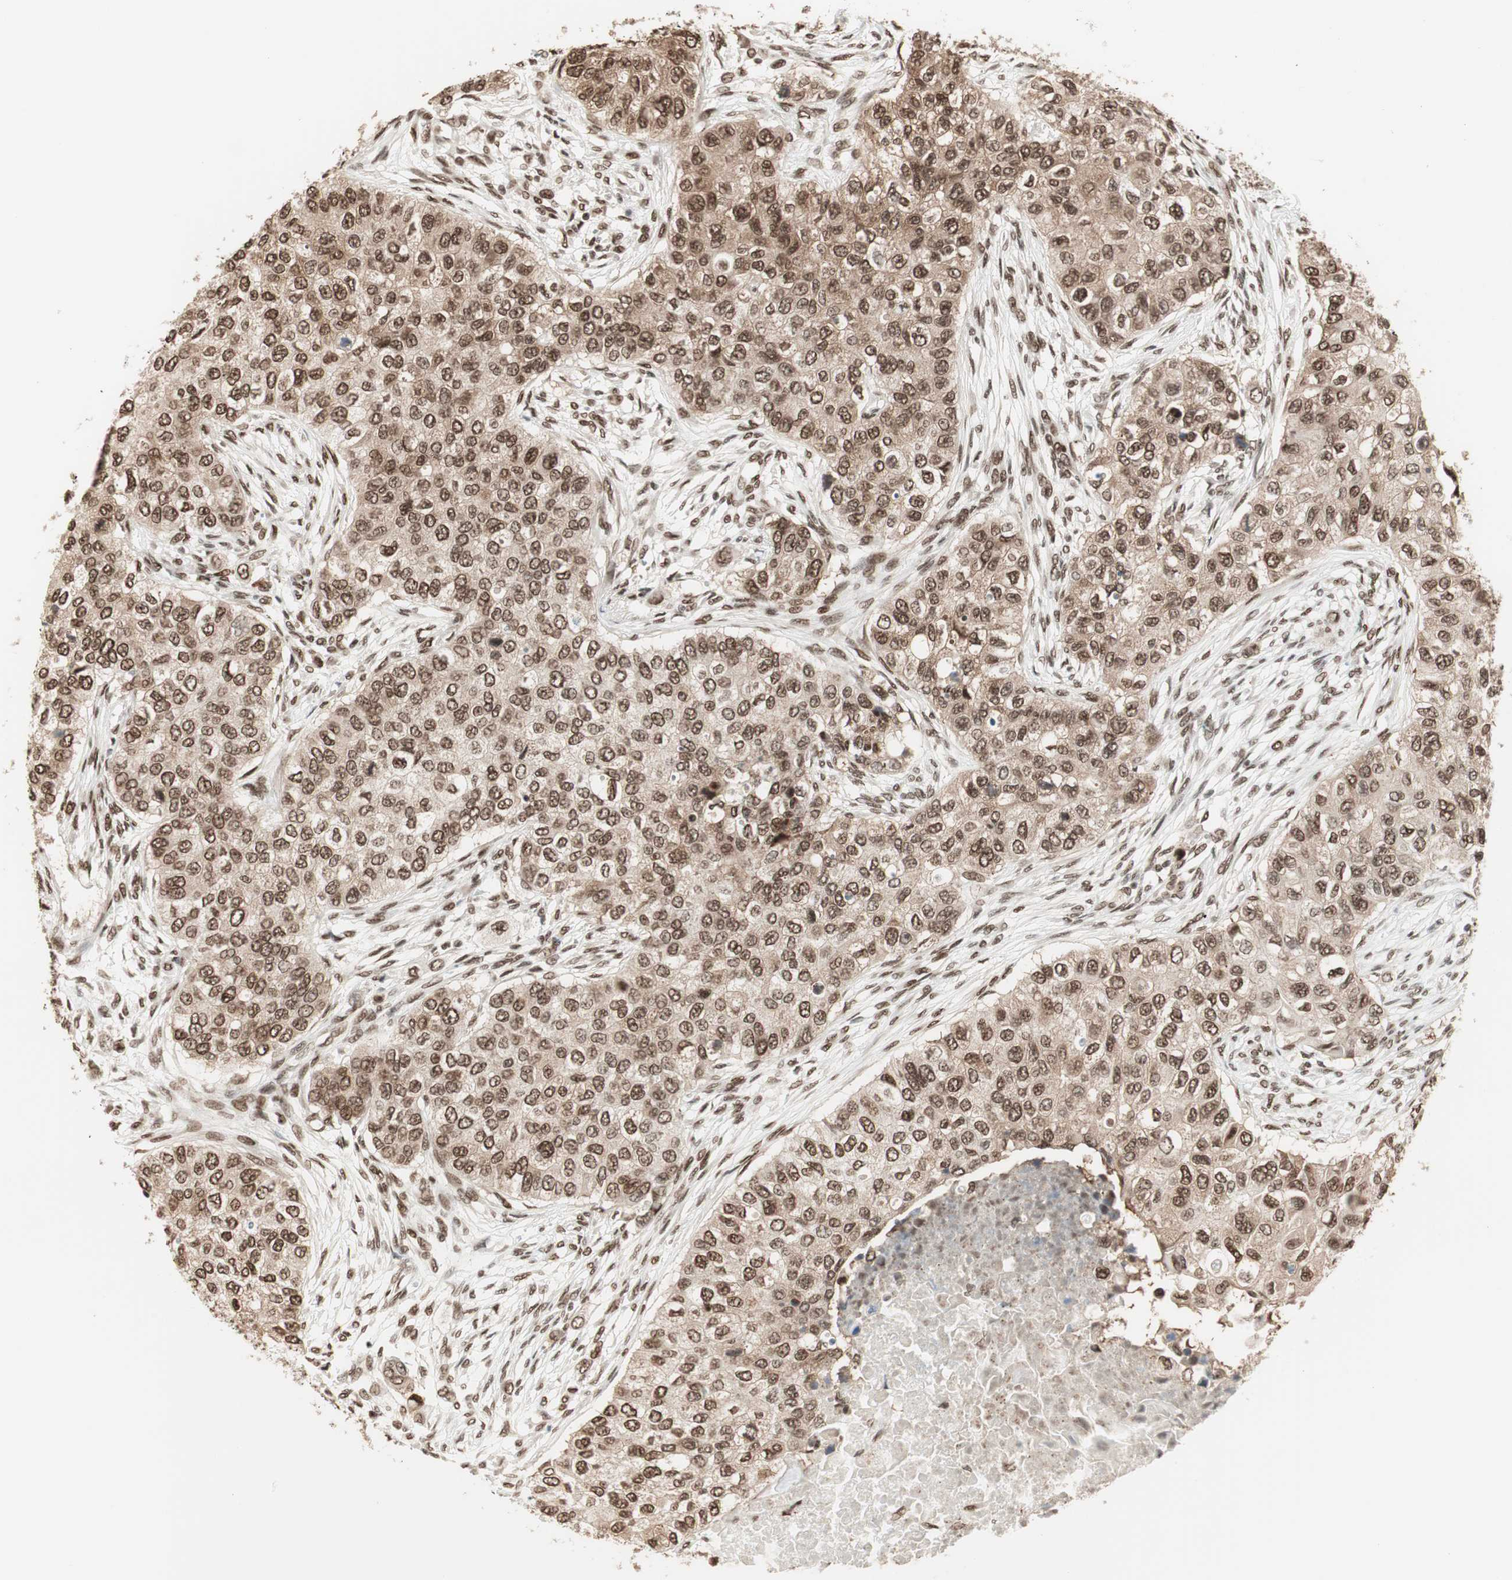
{"staining": {"intensity": "moderate", "quantity": ">75%", "location": "cytoplasmic/membranous,nuclear"}, "tissue": "breast cancer", "cell_type": "Tumor cells", "image_type": "cancer", "snomed": [{"axis": "morphology", "description": "Normal tissue, NOS"}, {"axis": "morphology", "description": "Duct carcinoma"}, {"axis": "topography", "description": "Breast"}], "caption": "An immunohistochemistry (IHC) photomicrograph of neoplastic tissue is shown. Protein staining in brown labels moderate cytoplasmic/membranous and nuclear positivity in breast cancer (intraductal carcinoma) within tumor cells.", "gene": "SMARCE1", "patient": {"sex": "female", "age": 49}}